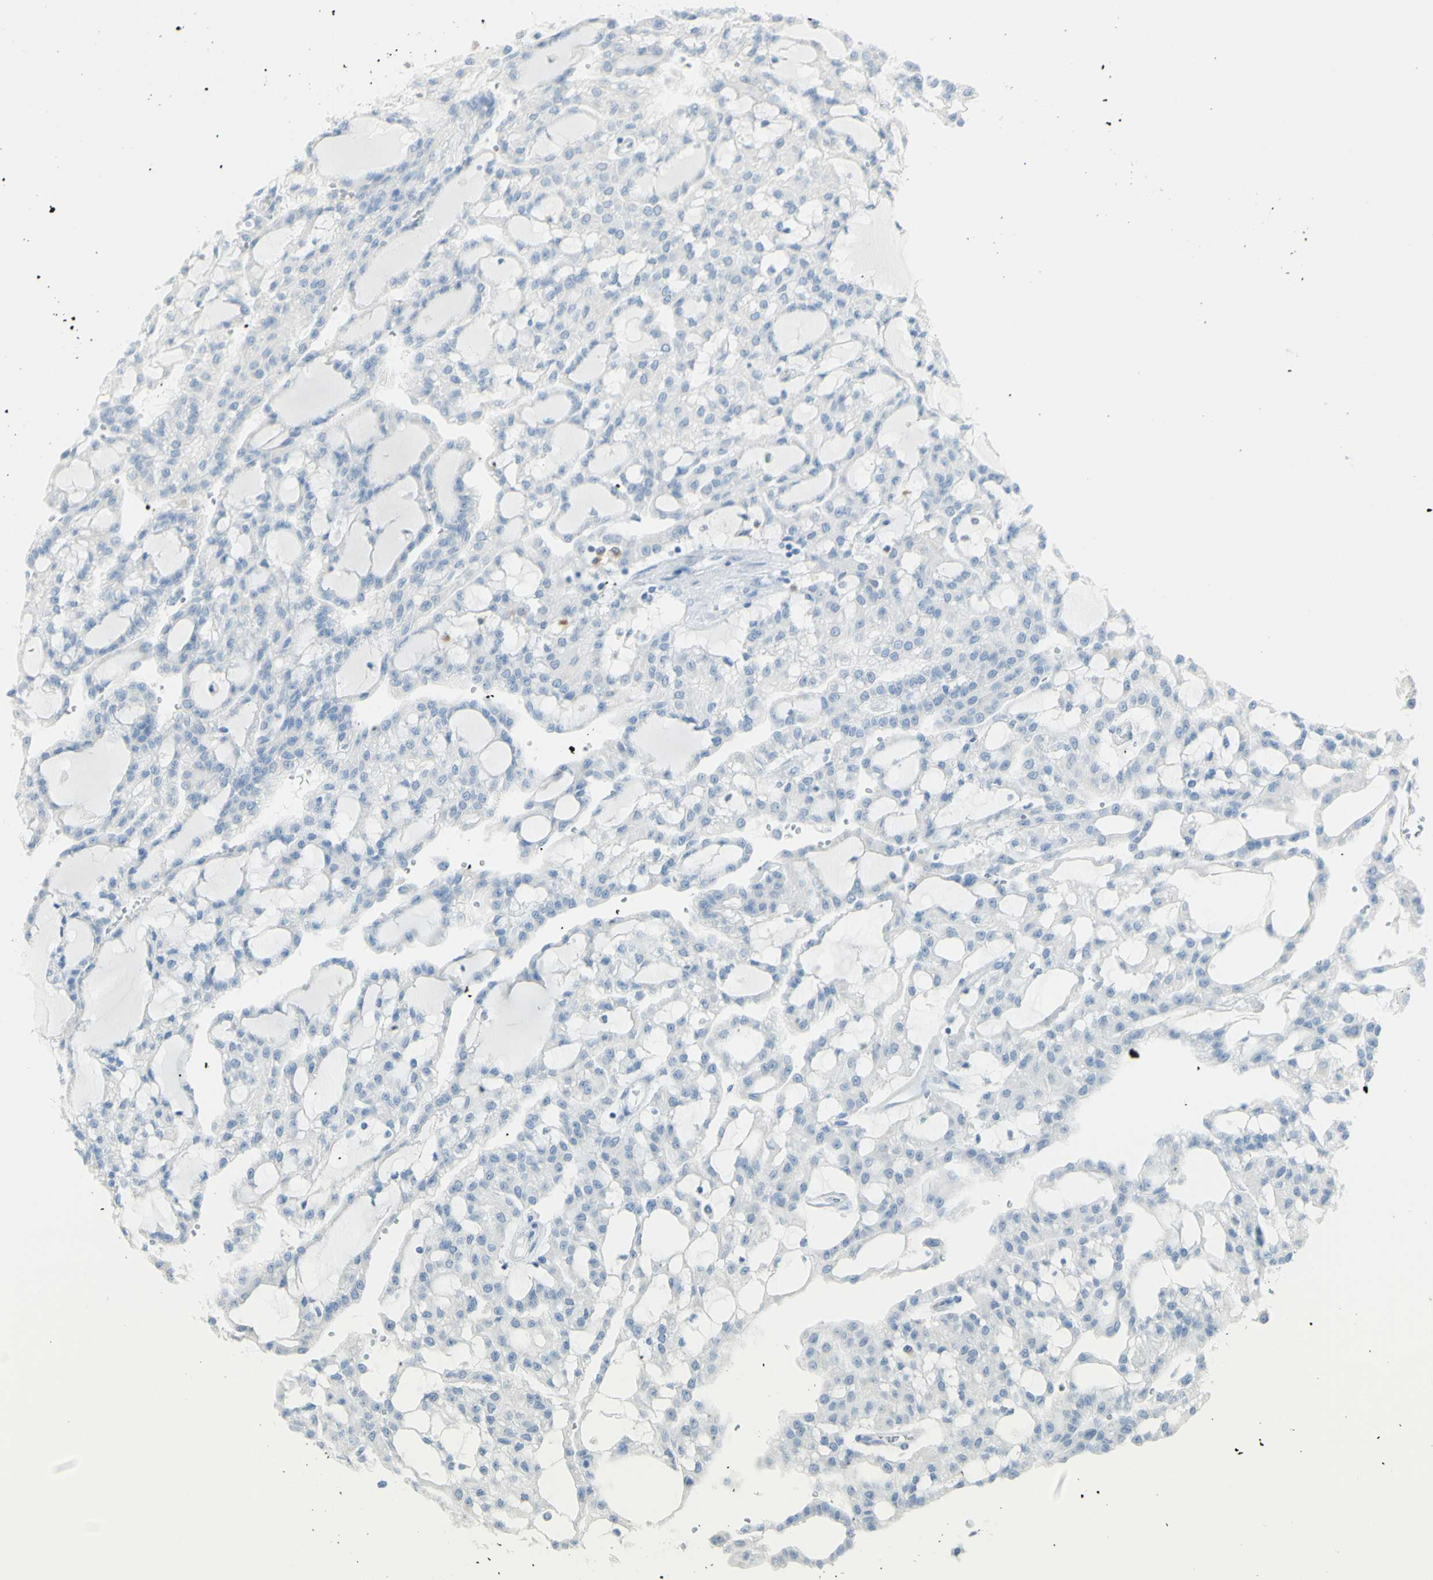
{"staining": {"intensity": "negative", "quantity": "none", "location": "none"}, "tissue": "renal cancer", "cell_type": "Tumor cells", "image_type": "cancer", "snomed": [{"axis": "morphology", "description": "Adenocarcinoma, NOS"}, {"axis": "topography", "description": "Kidney"}], "caption": "IHC micrograph of human renal cancer (adenocarcinoma) stained for a protein (brown), which demonstrates no positivity in tumor cells. The staining was performed using DAB to visualize the protein expression in brown, while the nuclei were stained in blue with hematoxylin (Magnification: 20x).", "gene": "LETM1", "patient": {"sex": "male", "age": 63}}